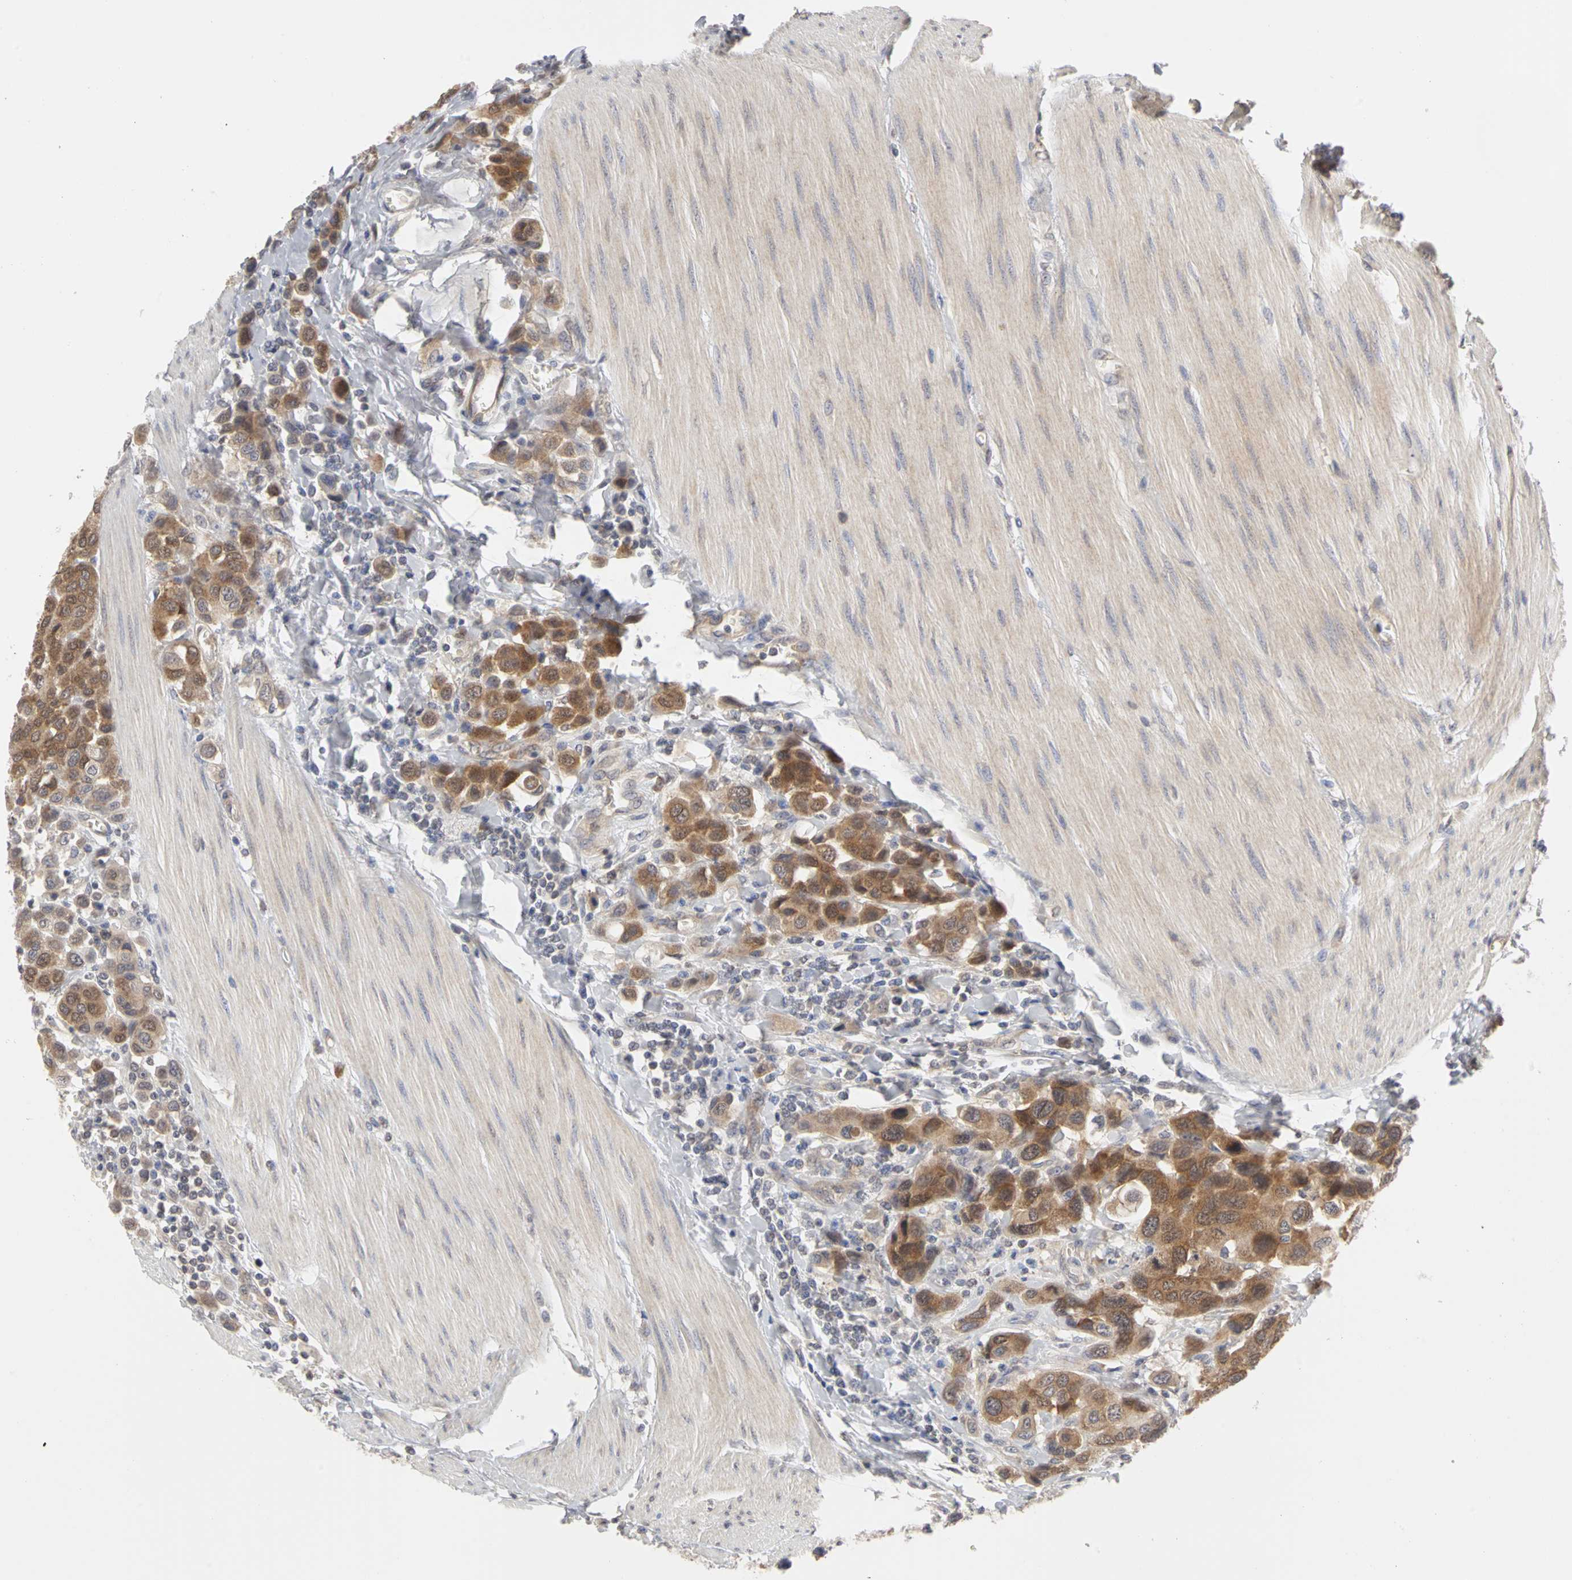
{"staining": {"intensity": "moderate", "quantity": "25%-75%", "location": "cytoplasmic/membranous"}, "tissue": "urothelial cancer", "cell_type": "Tumor cells", "image_type": "cancer", "snomed": [{"axis": "morphology", "description": "Urothelial carcinoma, High grade"}, {"axis": "topography", "description": "Urinary bladder"}], "caption": "Urothelial cancer tissue demonstrates moderate cytoplasmic/membranous positivity in approximately 25%-75% of tumor cells", "gene": "IRAK1", "patient": {"sex": "male", "age": 50}}